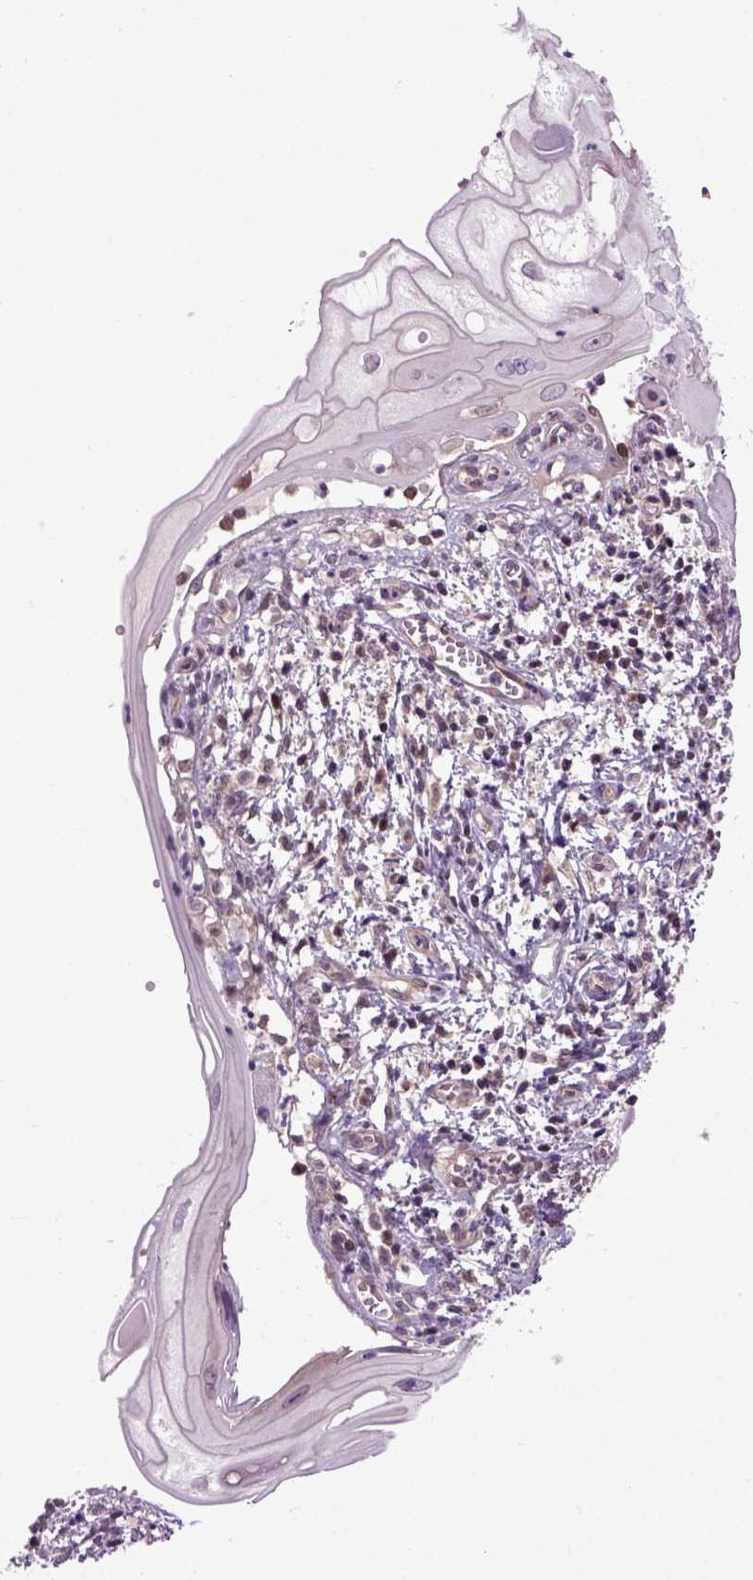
{"staining": {"intensity": "negative", "quantity": "none", "location": "none"}, "tissue": "cervical cancer", "cell_type": "Tumor cells", "image_type": "cancer", "snomed": [{"axis": "morphology", "description": "Squamous cell carcinoma, NOS"}, {"axis": "topography", "description": "Cervix"}], "caption": "A photomicrograph of cervical squamous cell carcinoma stained for a protein reveals no brown staining in tumor cells.", "gene": "WDR48", "patient": {"sex": "female", "age": 30}}